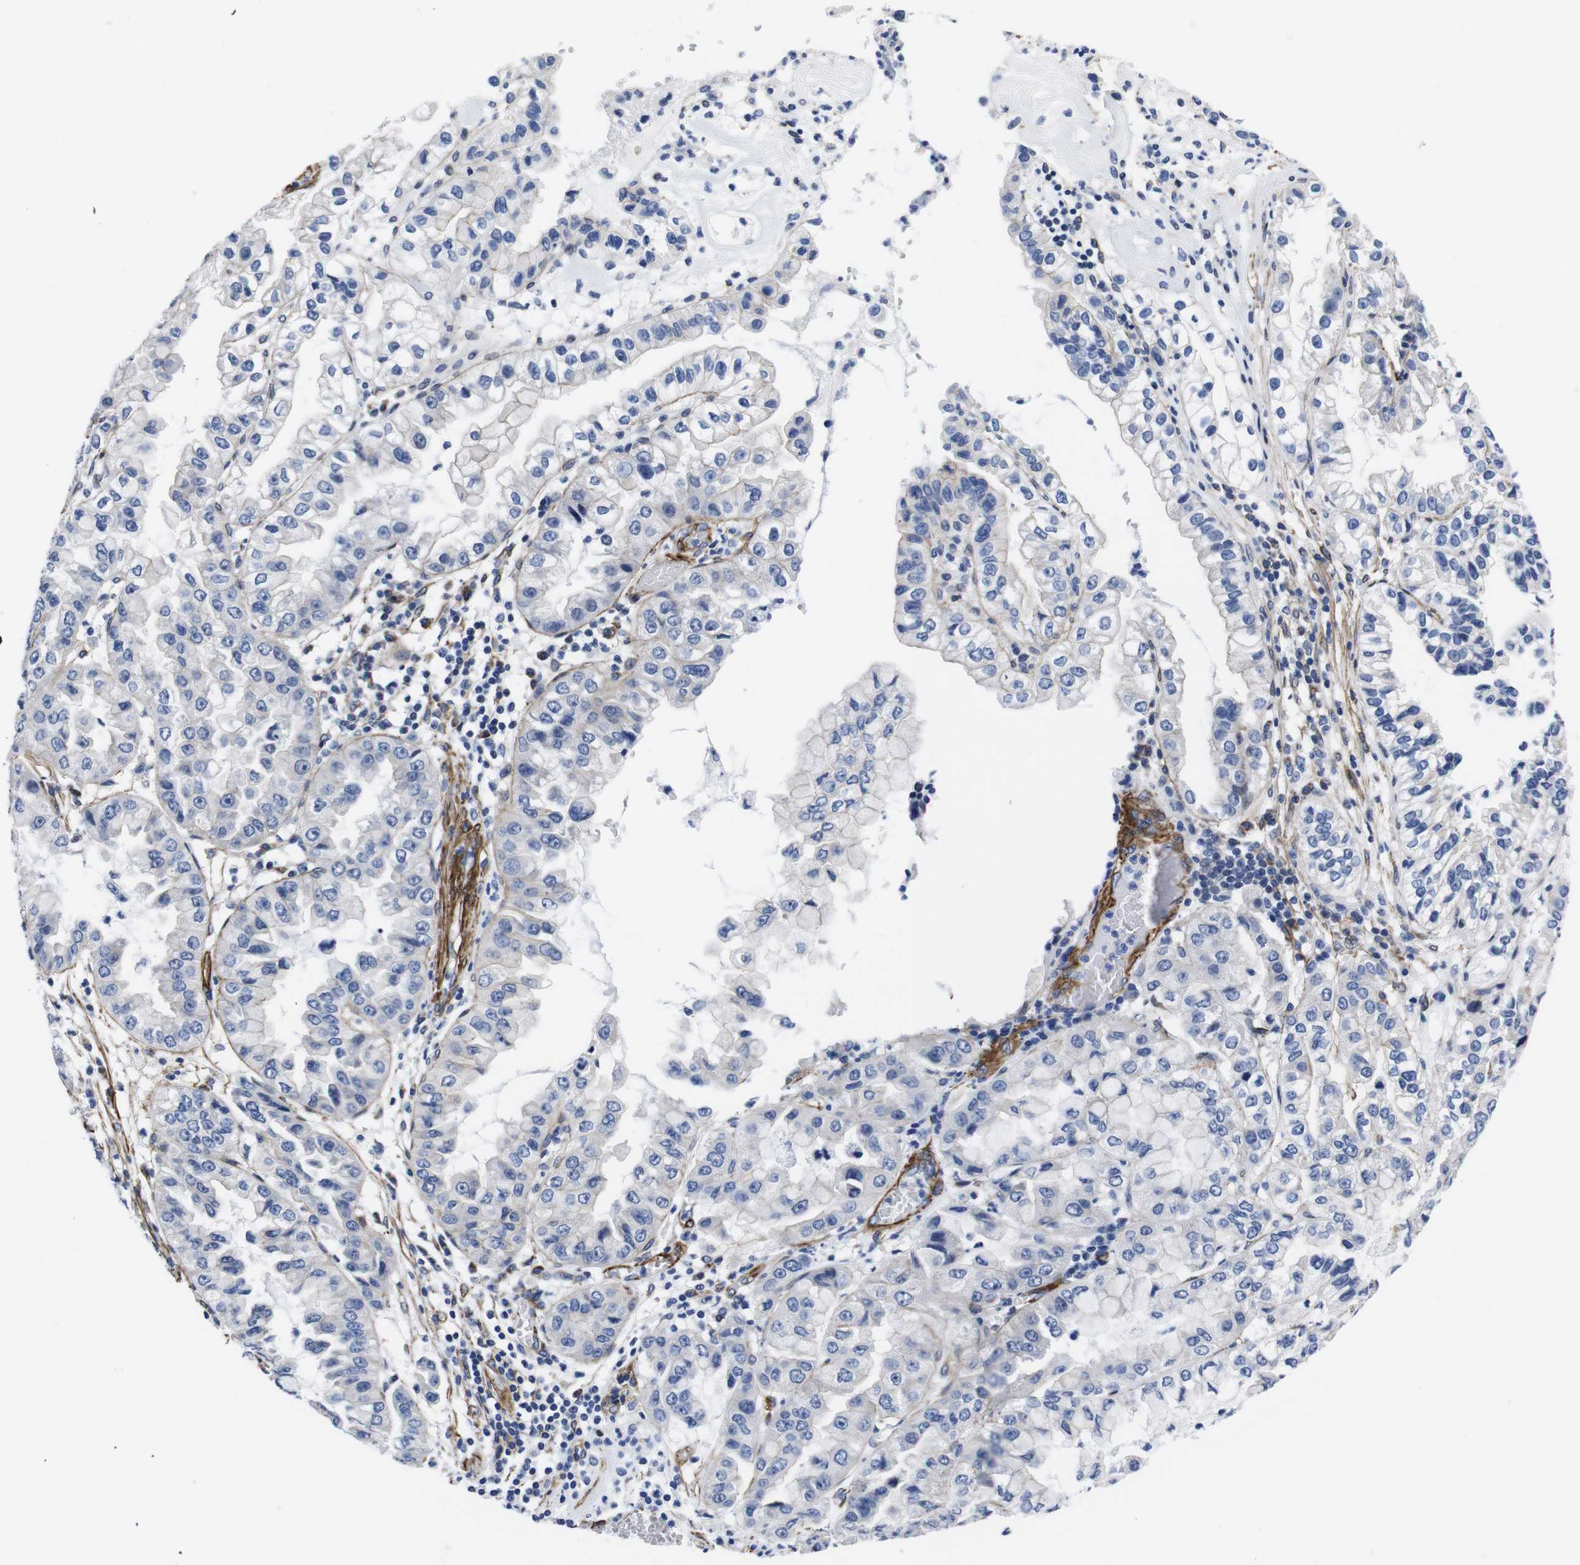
{"staining": {"intensity": "negative", "quantity": "none", "location": "none"}, "tissue": "liver cancer", "cell_type": "Tumor cells", "image_type": "cancer", "snomed": [{"axis": "morphology", "description": "Cholangiocarcinoma"}, {"axis": "topography", "description": "Liver"}], "caption": "Tumor cells are negative for brown protein staining in liver cancer (cholangiocarcinoma).", "gene": "WNT10A", "patient": {"sex": "female", "age": 79}}